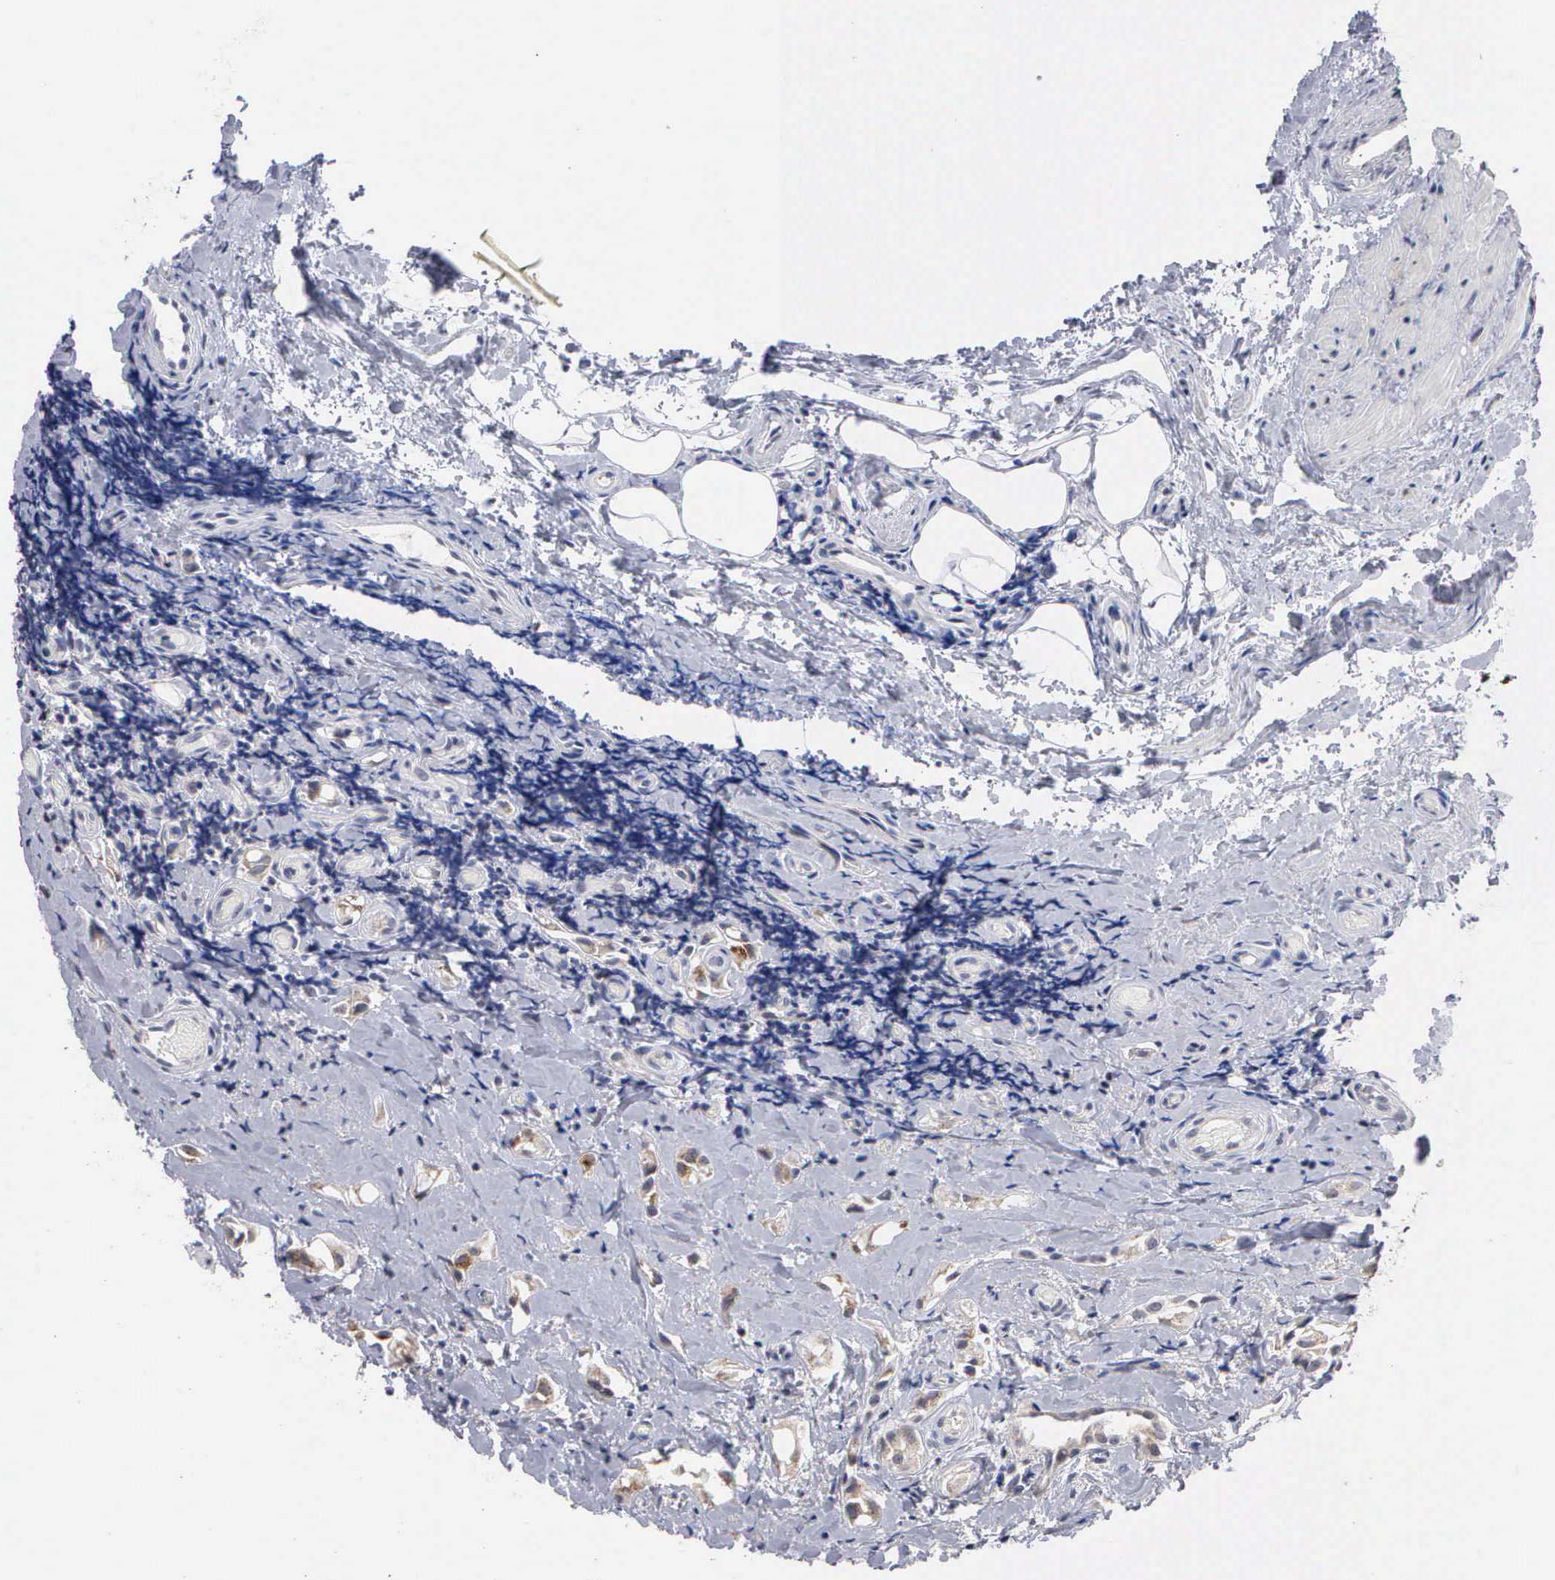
{"staining": {"intensity": "weak", "quantity": "<25%", "location": "nuclear"}, "tissue": "epididymis", "cell_type": "Glandular cells", "image_type": "normal", "snomed": [{"axis": "morphology", "description": "Normal tissue, NOS"}, {"axis": "topography", "description": "Epididymis"}], "caption": "The immunohistochemistry (IHC) photomicrograph has no significant expression in glandular cells of epididymis. Nuclei are stained in blue.", "gene": "KDM6A", "patient": {"sex": "male", "age": 74}}